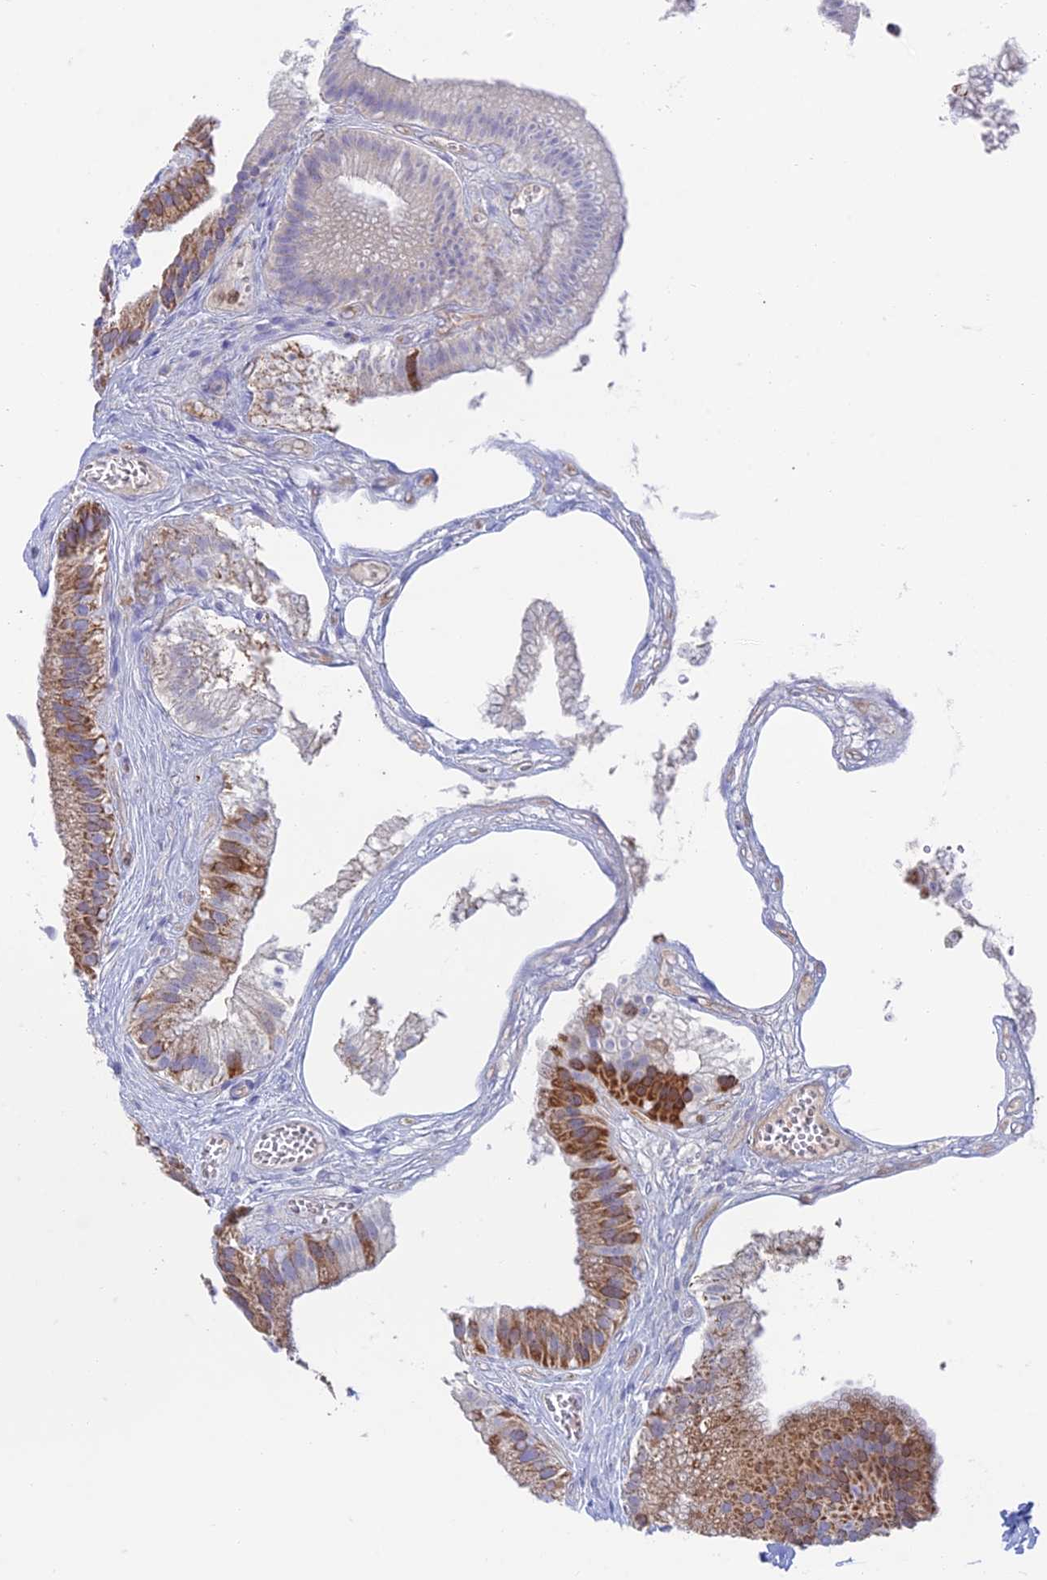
{"staining": {"intensity": "moderate", "quantity": ">75%", "location": "cytoplasmic/membranous"}, "tissue": "gallbladder", "cell_type": "Glandular cells", "image_type": "normal", "snomed": [{"axis": "morphology", "description": "Normal tissue, NOS"}, {"axis": "topography", "description": "Gallbladder"}], "caption": "Immunohistochemistry (IHC) image of benign human gallbladder stained for a protein (brown), which exhibits medium levels of moderate cytoplasmic/membranous staining in about >75% of glandular cells.", "gene": "ZNF181", "patient": {"sex": "female", "age": 54}}